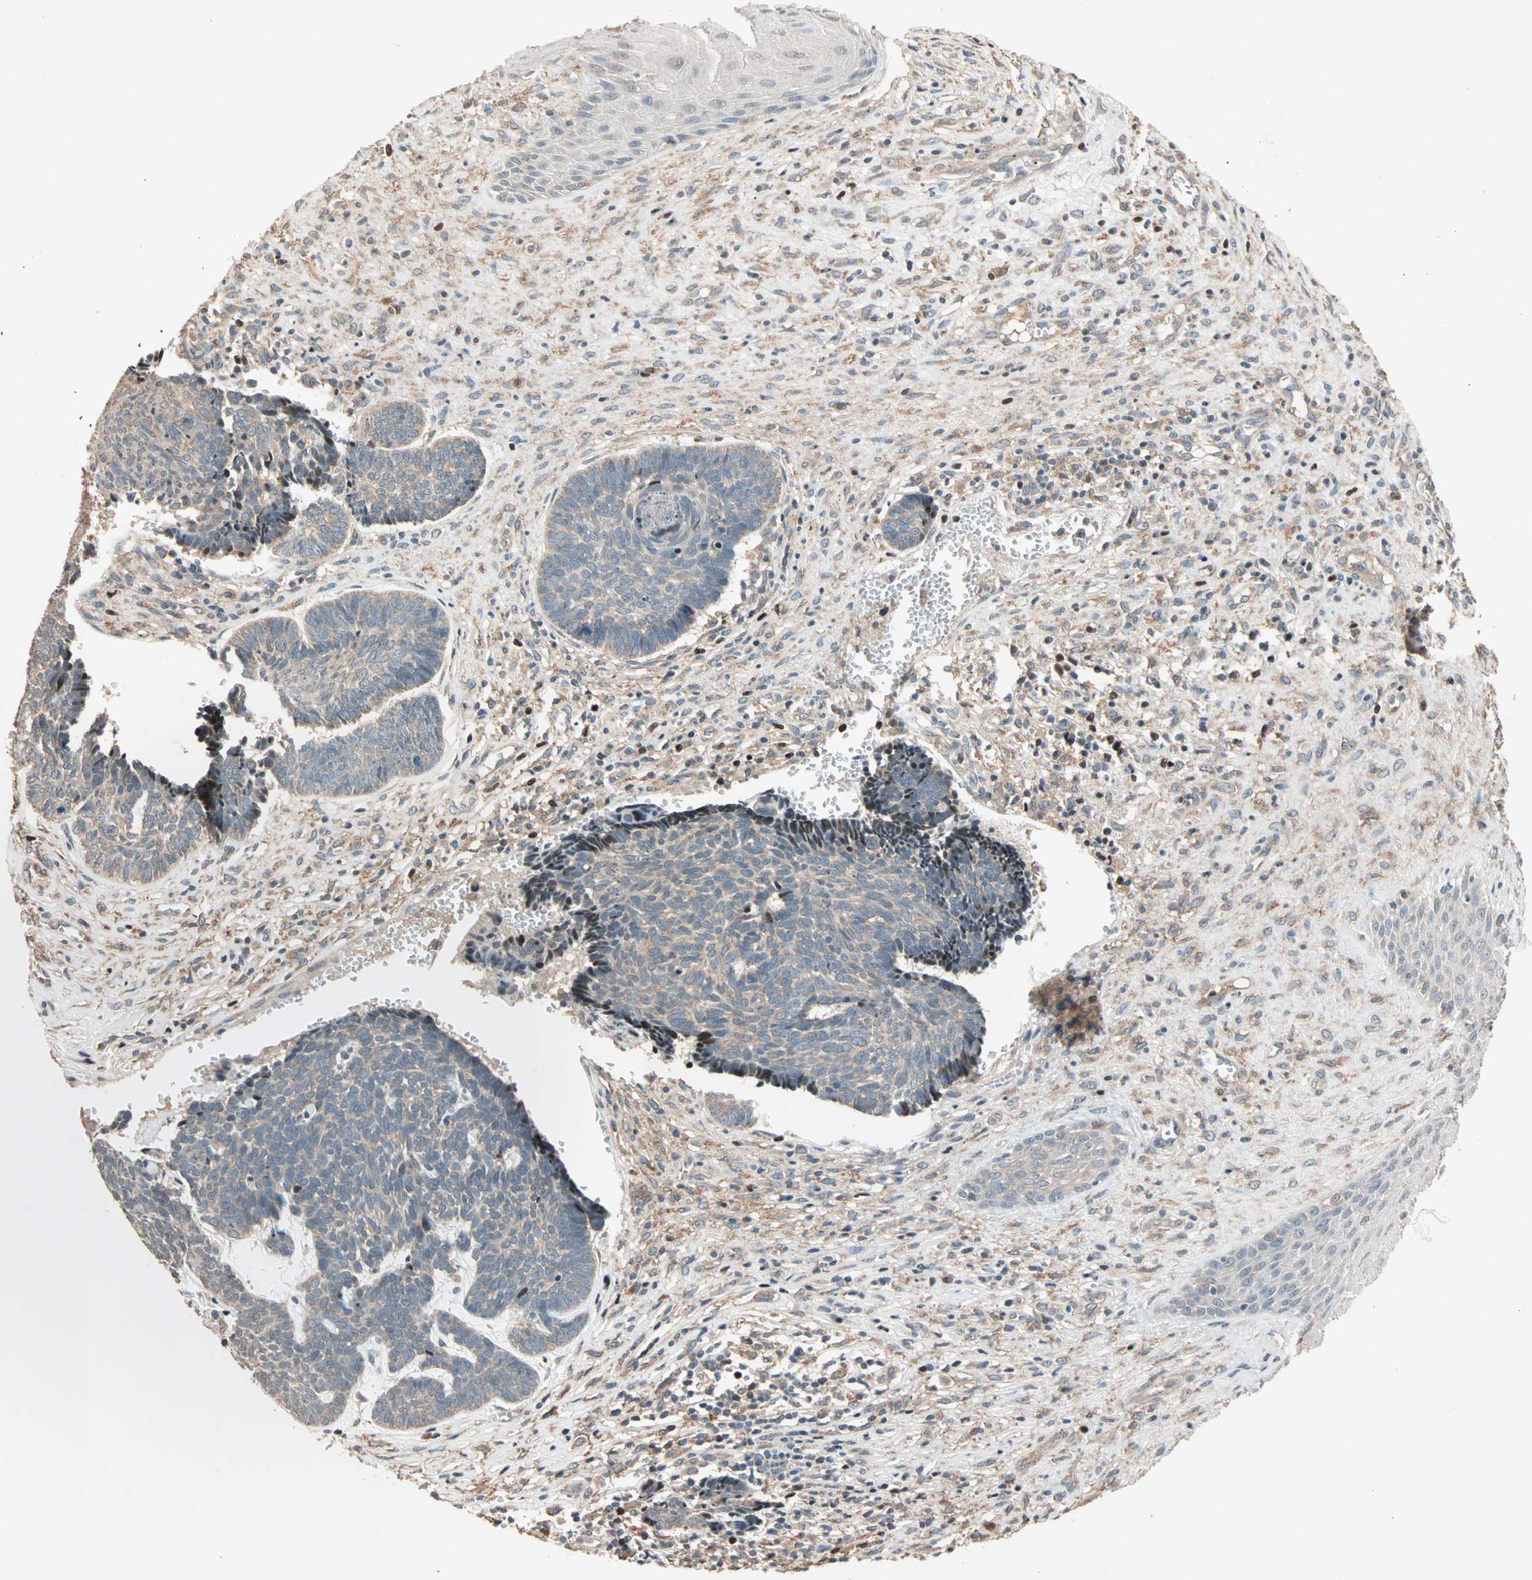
{"staining": {"intensity": "weak", "quantity": ">75%", "location": "cytoplasmic/membranous"}, "tissue": "skin cancer", "cell_type": "Tumor cells", "image_type": "cancer", "snomed": [{"axis": "morphology", "description": "Basal cell carcinoma"}, {"axis": "topography", "description": "Skin"}], "caption": "IHC image of neoplastic tissue: basal cell carcinoma (skin) stained using immunohistochemistry (IHC) shows low levels of weak protein expression localized specifically in the cytoplasmic/membranous of tumor cells, appearing as a cytoplasmic/membranous brown color.", "gene": "HECW1", "patient": {"sex": "male", "age": 84}}